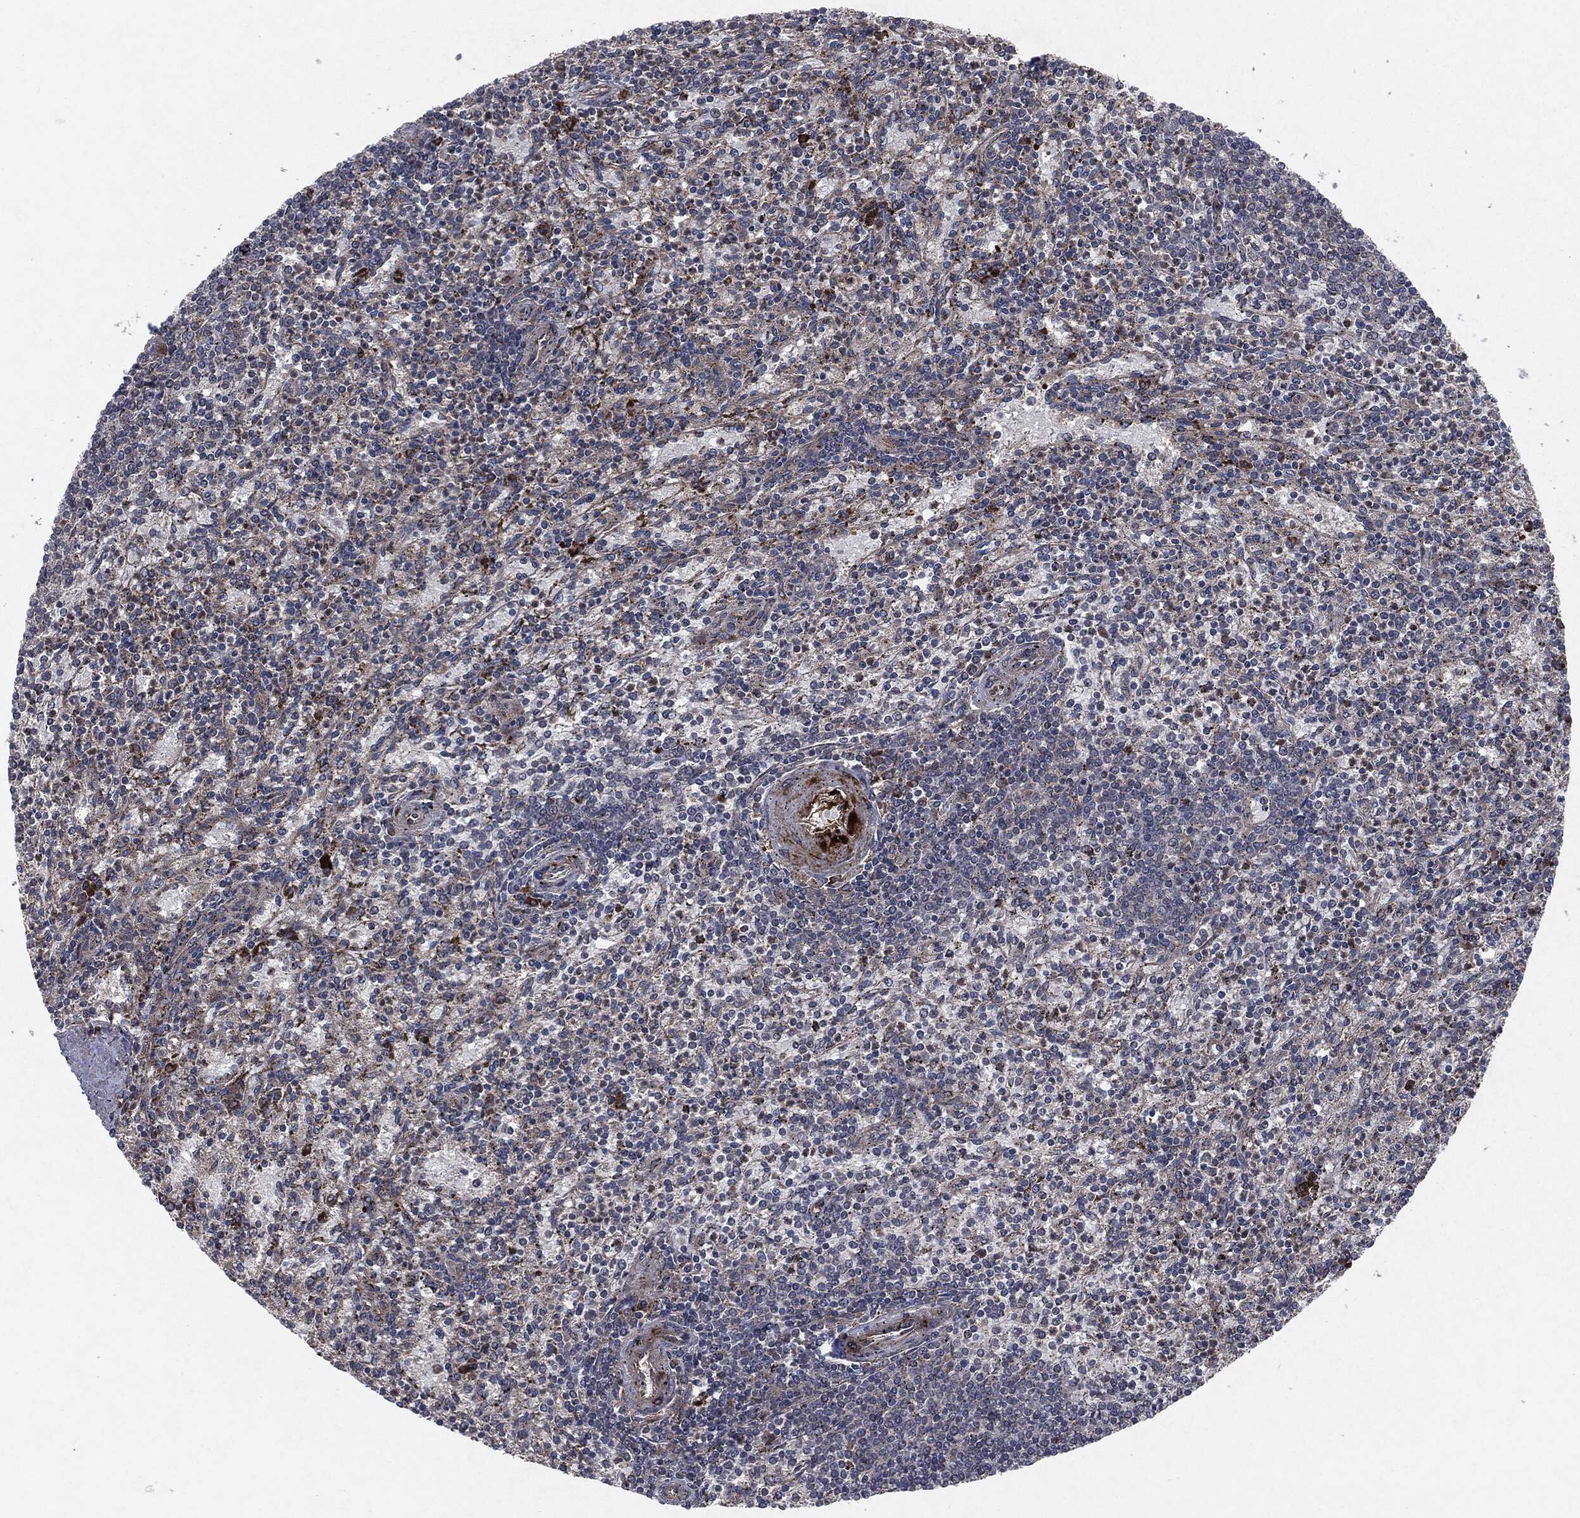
{"staining": {"intensity": "negative", "quantity": "none", "location": "none"}, "tissue": "spleen", "cell_type": "Cells in red pulp", "image_type": "normal", "snomed": [{"axis": "morphology", "description": "Normal tissue, NOS"}, {"axis": "topography", "description": "Spleen"}], "caption": "Immunohistochemistry (IHC) histopathology image of normal spleen stained for a protein (brown), which displays no positivity in cells in red pulp.", "gene": "RAF1", "patient": {"sex": "female", "age": 37}}